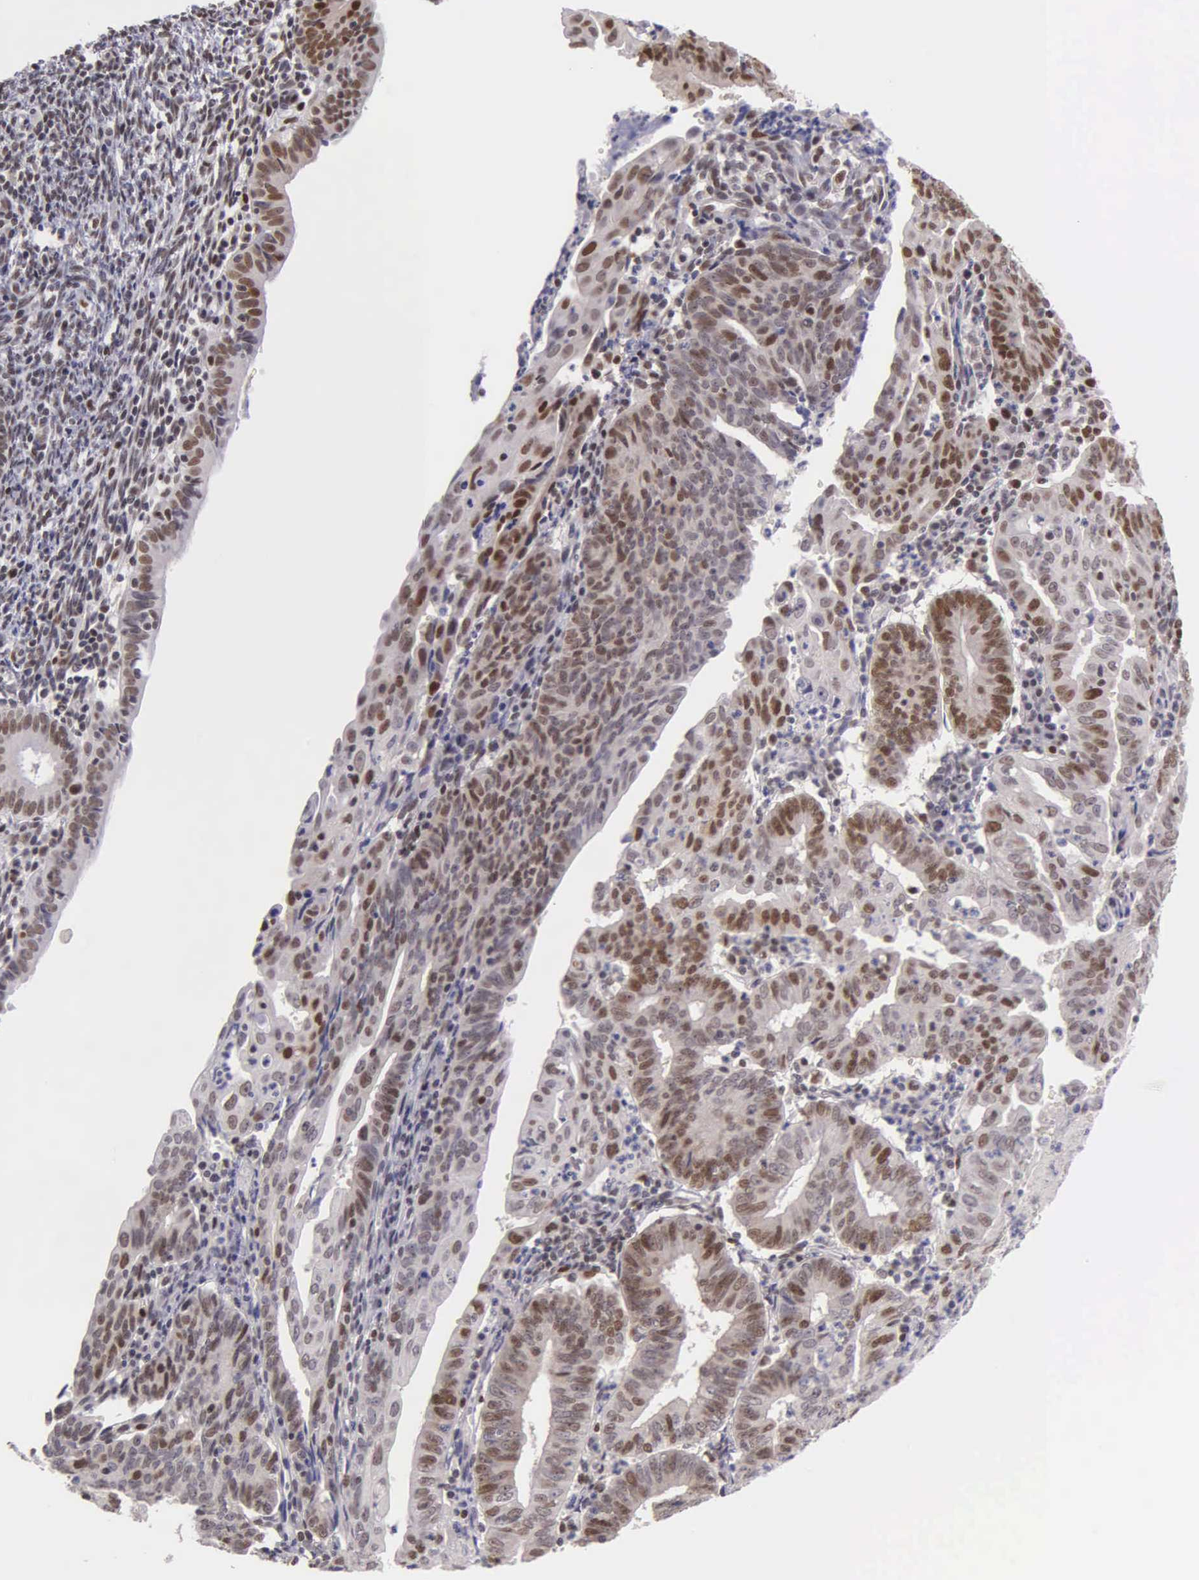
{"staining": {"intensity": "moderate", "quantity": "25%-75%", "location": "nuclear"}, "tissue": "endometrial cancer", "cell_type": "Tumor cells", "image_type": "cancer", "snomed": [{"axis": "morphology", "description": "Adenocarcinoma, NOS"}, {"axis": "topography", "description": "Endometrium"}], "caption": "This image demonstrates adenocarcinoma (endometrial) stained with IHC to label a protein in brown. The nuclear of tumor cells show moderate positivity for the protein. Nuclei are counter-stained blue.", "gene": "UBR7", "patient": {"sex": "female", "age": 60}}